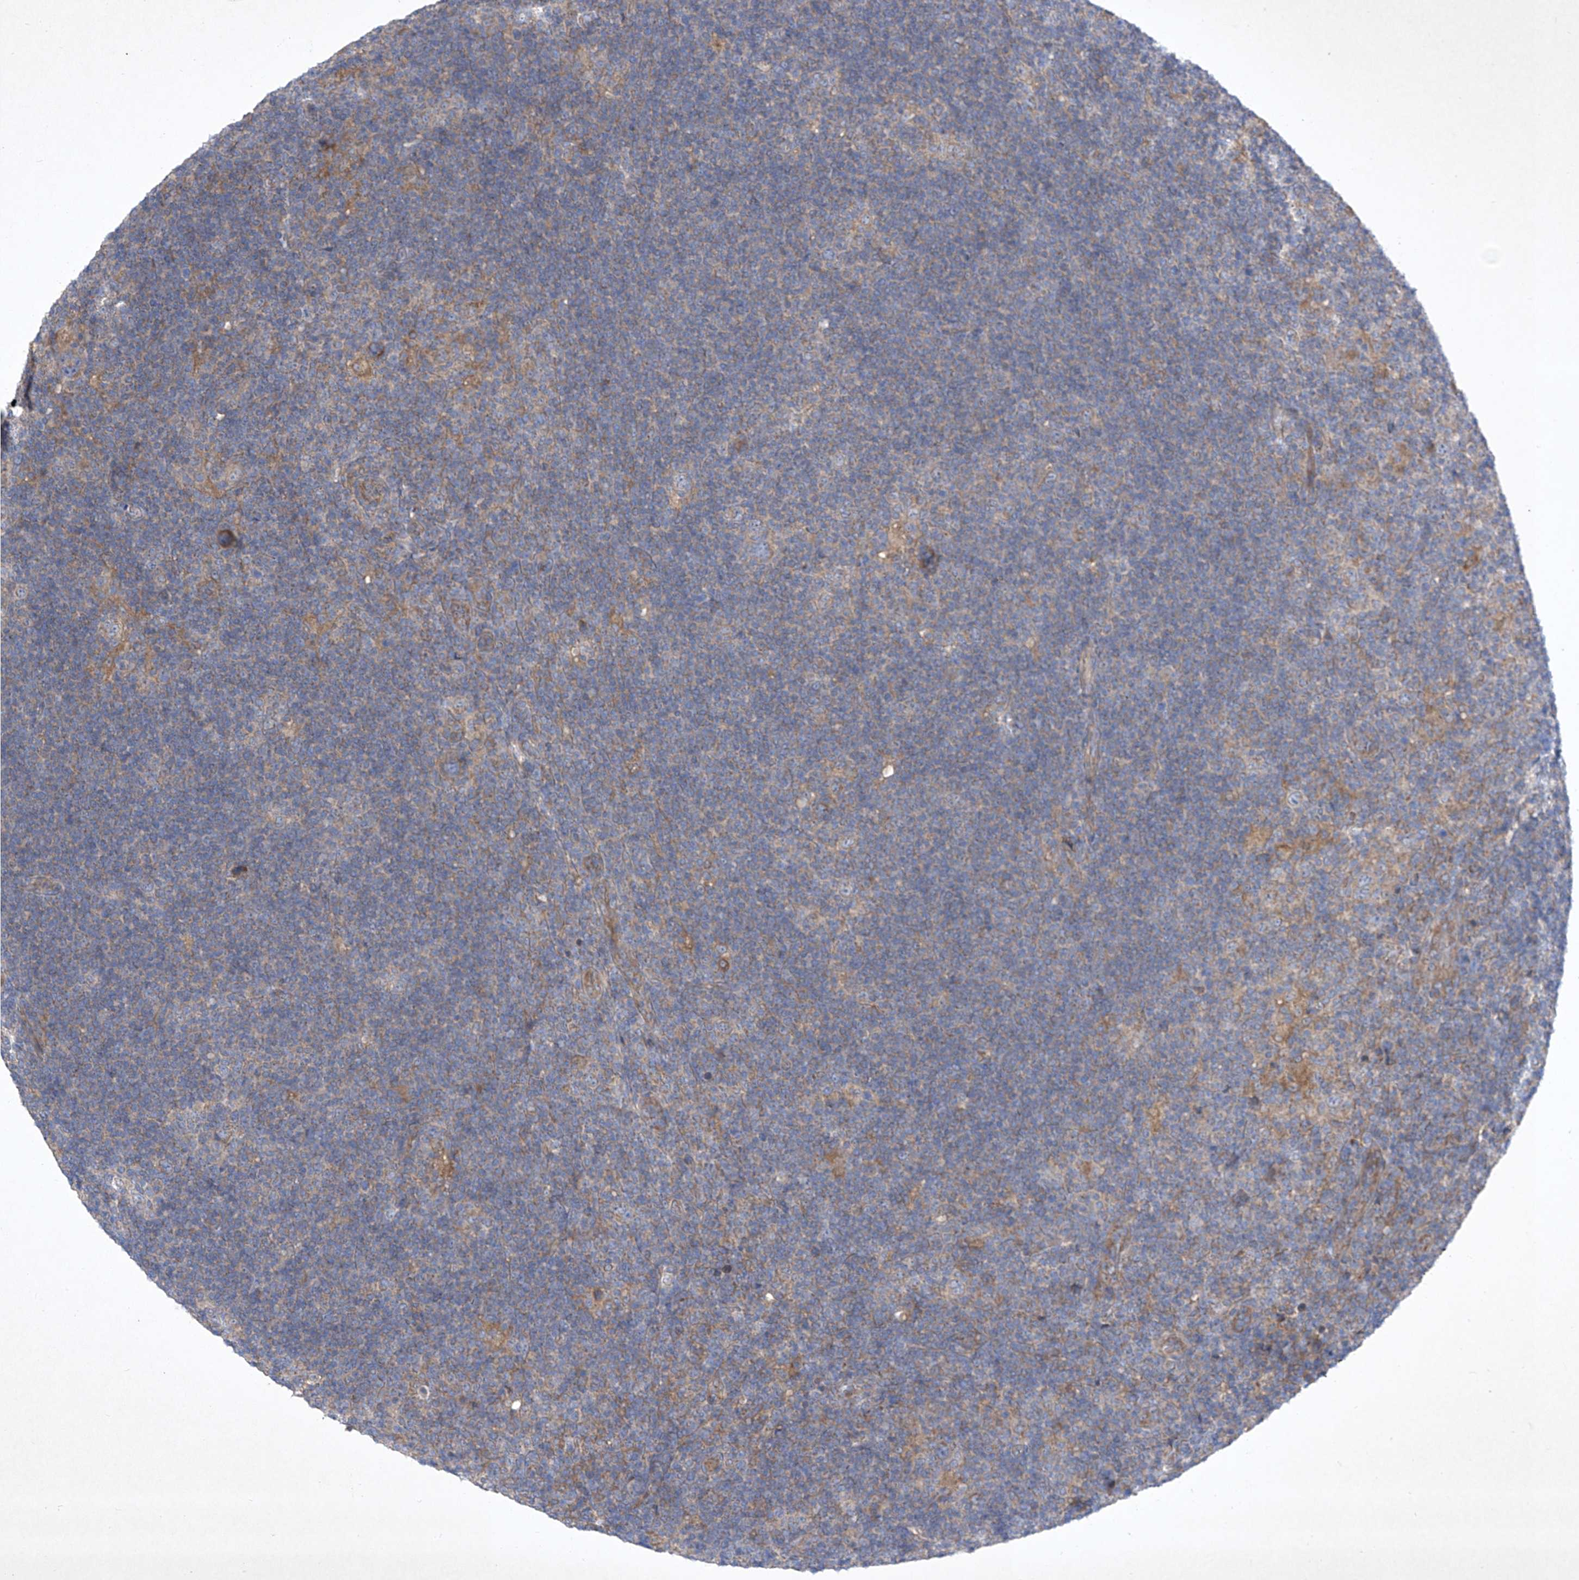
{"staining": {"intensity": "negative", "quantity": "none", "location": "none"}, "tissue": "lymphoma", "cell_type": "Tumor cells", "image_type": "cancer", "snomed": [{"axis": "morphology", "description": "Hodgkin's disease, NOS"}, {"axis": "topography", "description": "Lymph node"}], "caption": "Tumor cells are negative for brown protein staining in Hodgkin's disease.", "gene": "COQ3", "patient": {"sex": "female", "age": 57}}